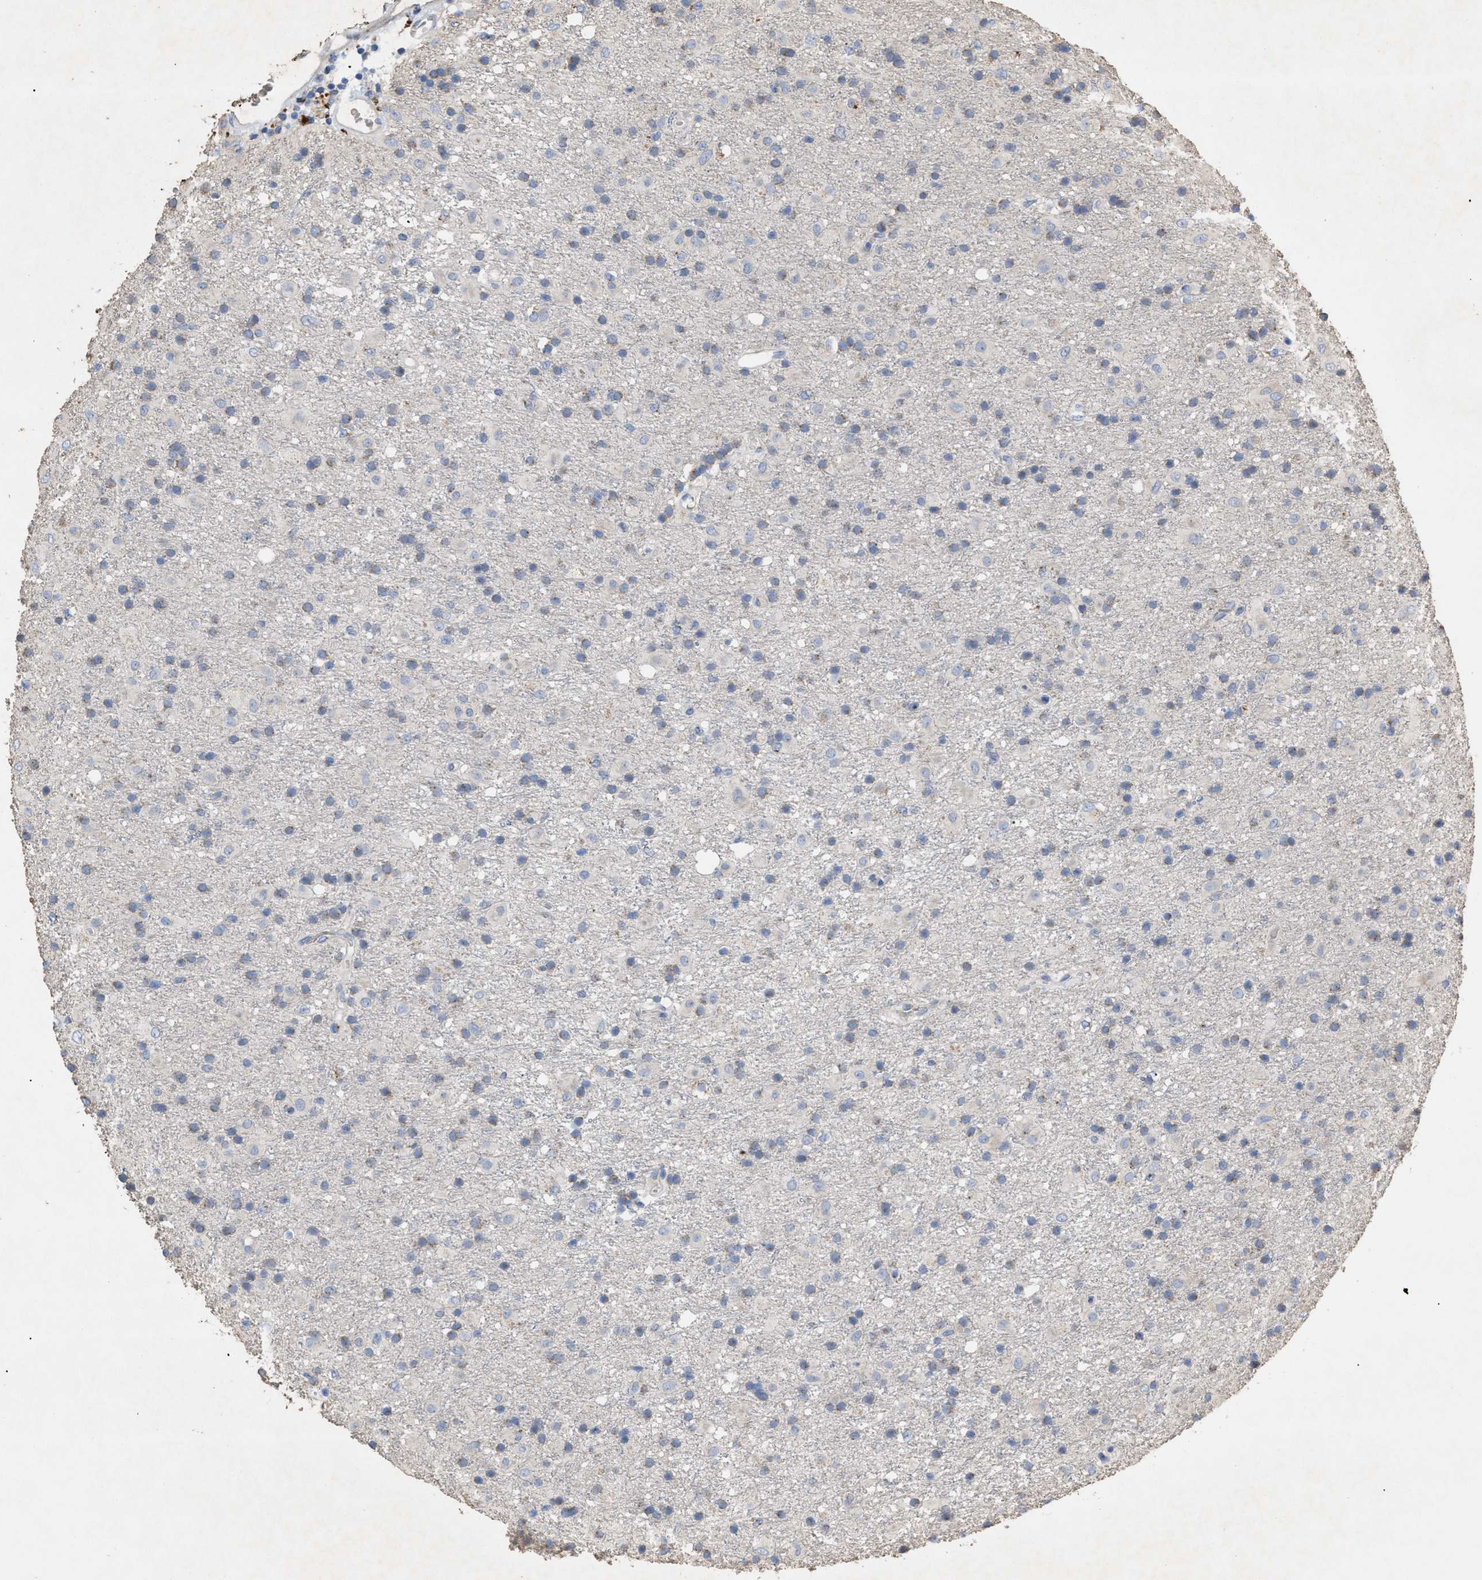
{"staining": {"intensity": "negative", "quantity": "none", "location": "none"}, "tissue": "glioma", "cell_type": "Tumor cells", "image_type": "cancer", "snomed": [{"axis": "morphology", "description": "Glioma, malignant, Low grade"}, {"axis": "topography", "description": "Brain"}], "caption": "Immunohistochemistry (IHC) of low-grade glioma (malignant) exhibits no expression in tumor cells. (IHC, brightfield microscopy, high magnification).", "gene": "SLC50A1", "patient": {"sex": "male", "age": 65}}